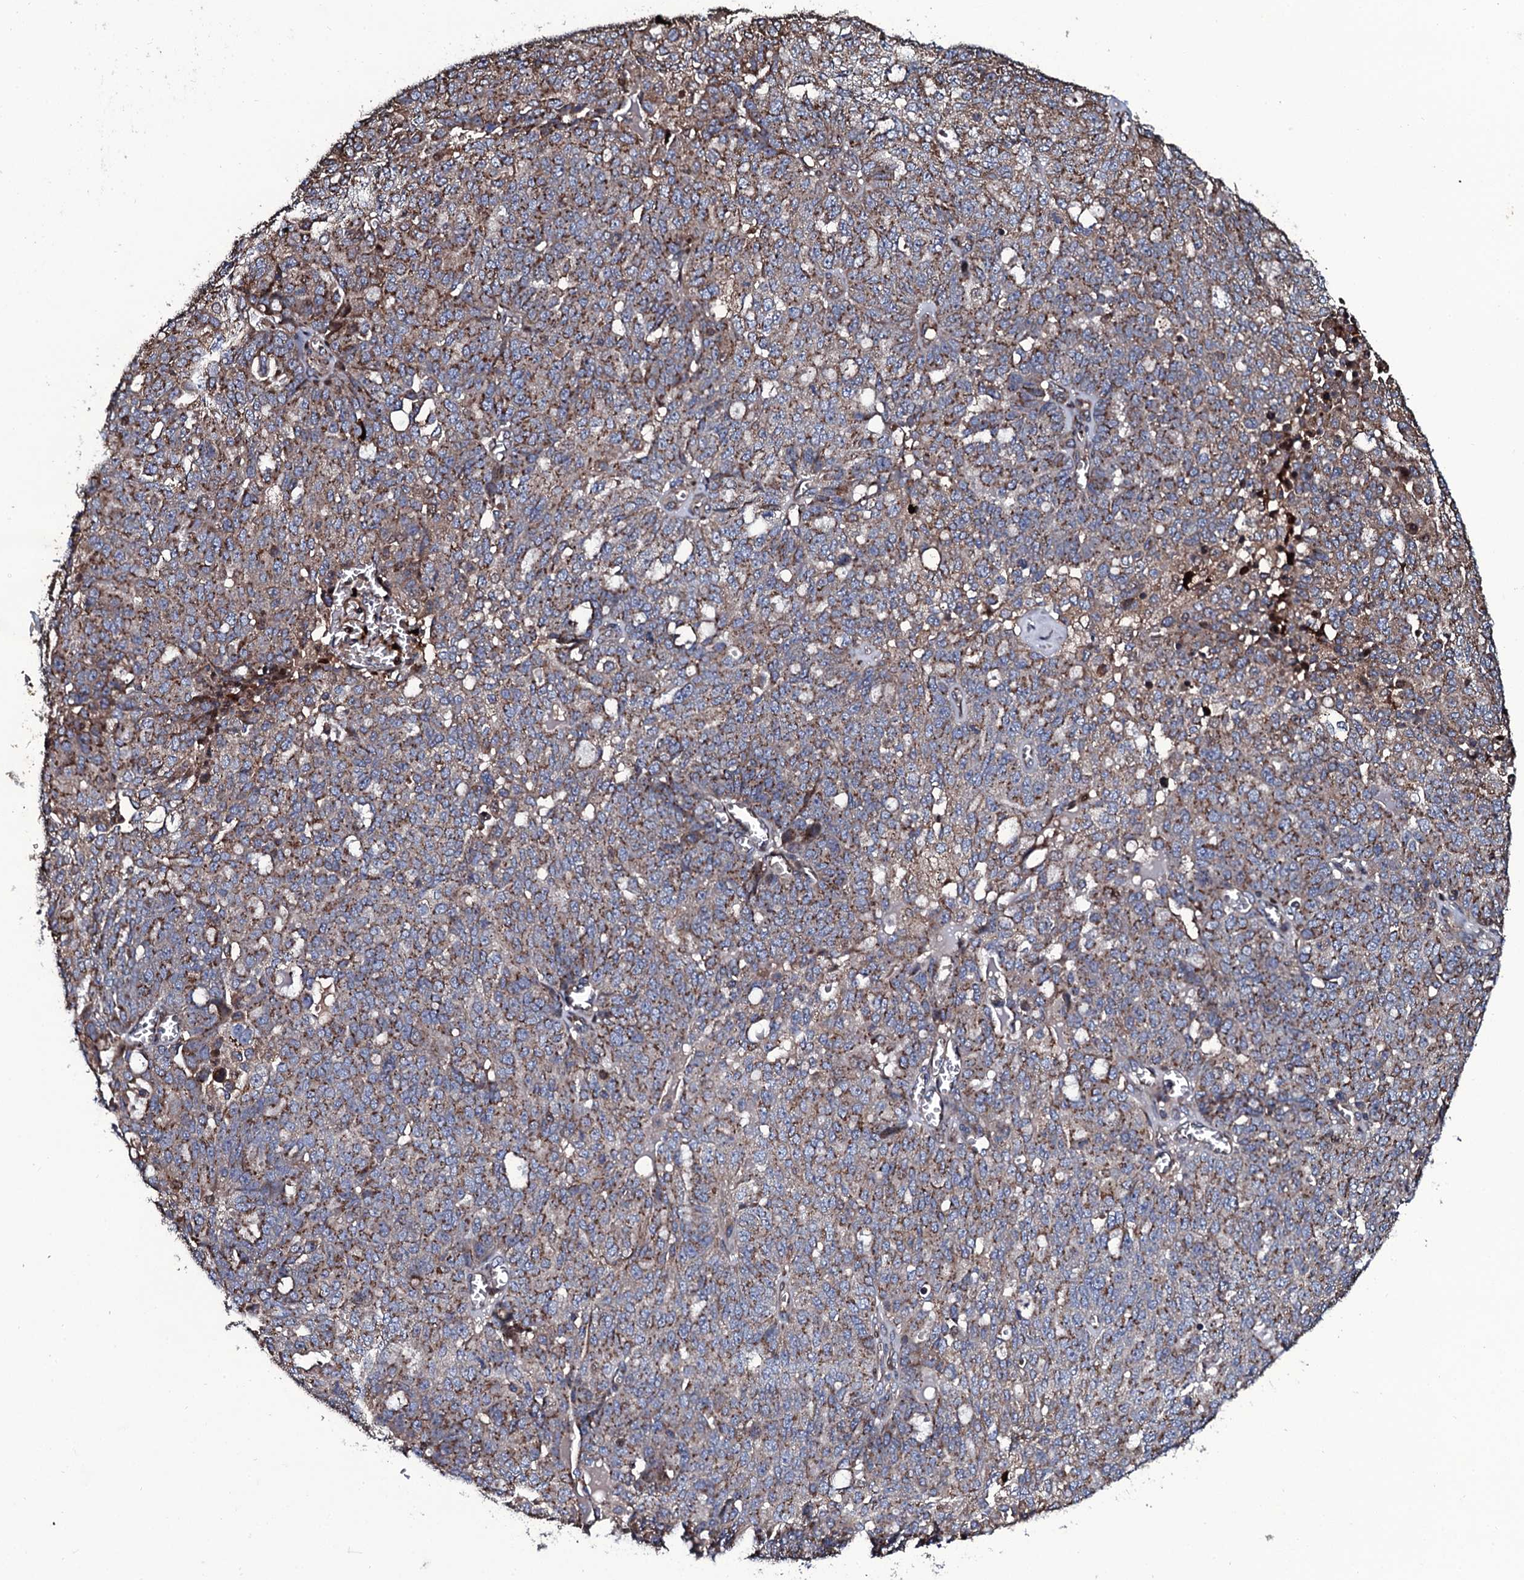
{"staining": {"intensity": "moderate", "quantity": ">75%", "location": "cytoplasmic/membranous"}, "tissue": "ovarian cancer", "cell_type": "Tumor cells", "image_type": "cancer", "snomed": [{"axis": "morphology", "description": "Cystadenocarcinoma, serous, NOS"}, {"axis": "topography", "description": "Soft tissue"}, {"axis": "topography", "description": "Ovary"}], "caption": "Brown immunohistochemical staining in ovarian cancer (serous cystadenocarcinoma) shows moderate cytoplasmic/membranous staining in about >75% of tumor cells. The staining was performed using DAB (3,3'-diaminobenzidine) to visualize the protein expression in brown, while the nuclei were stained in blue with hematoxylin (Magnification: 20x).", "gene": "PLET1", "patient": {"sex": "female", "age": 57}}